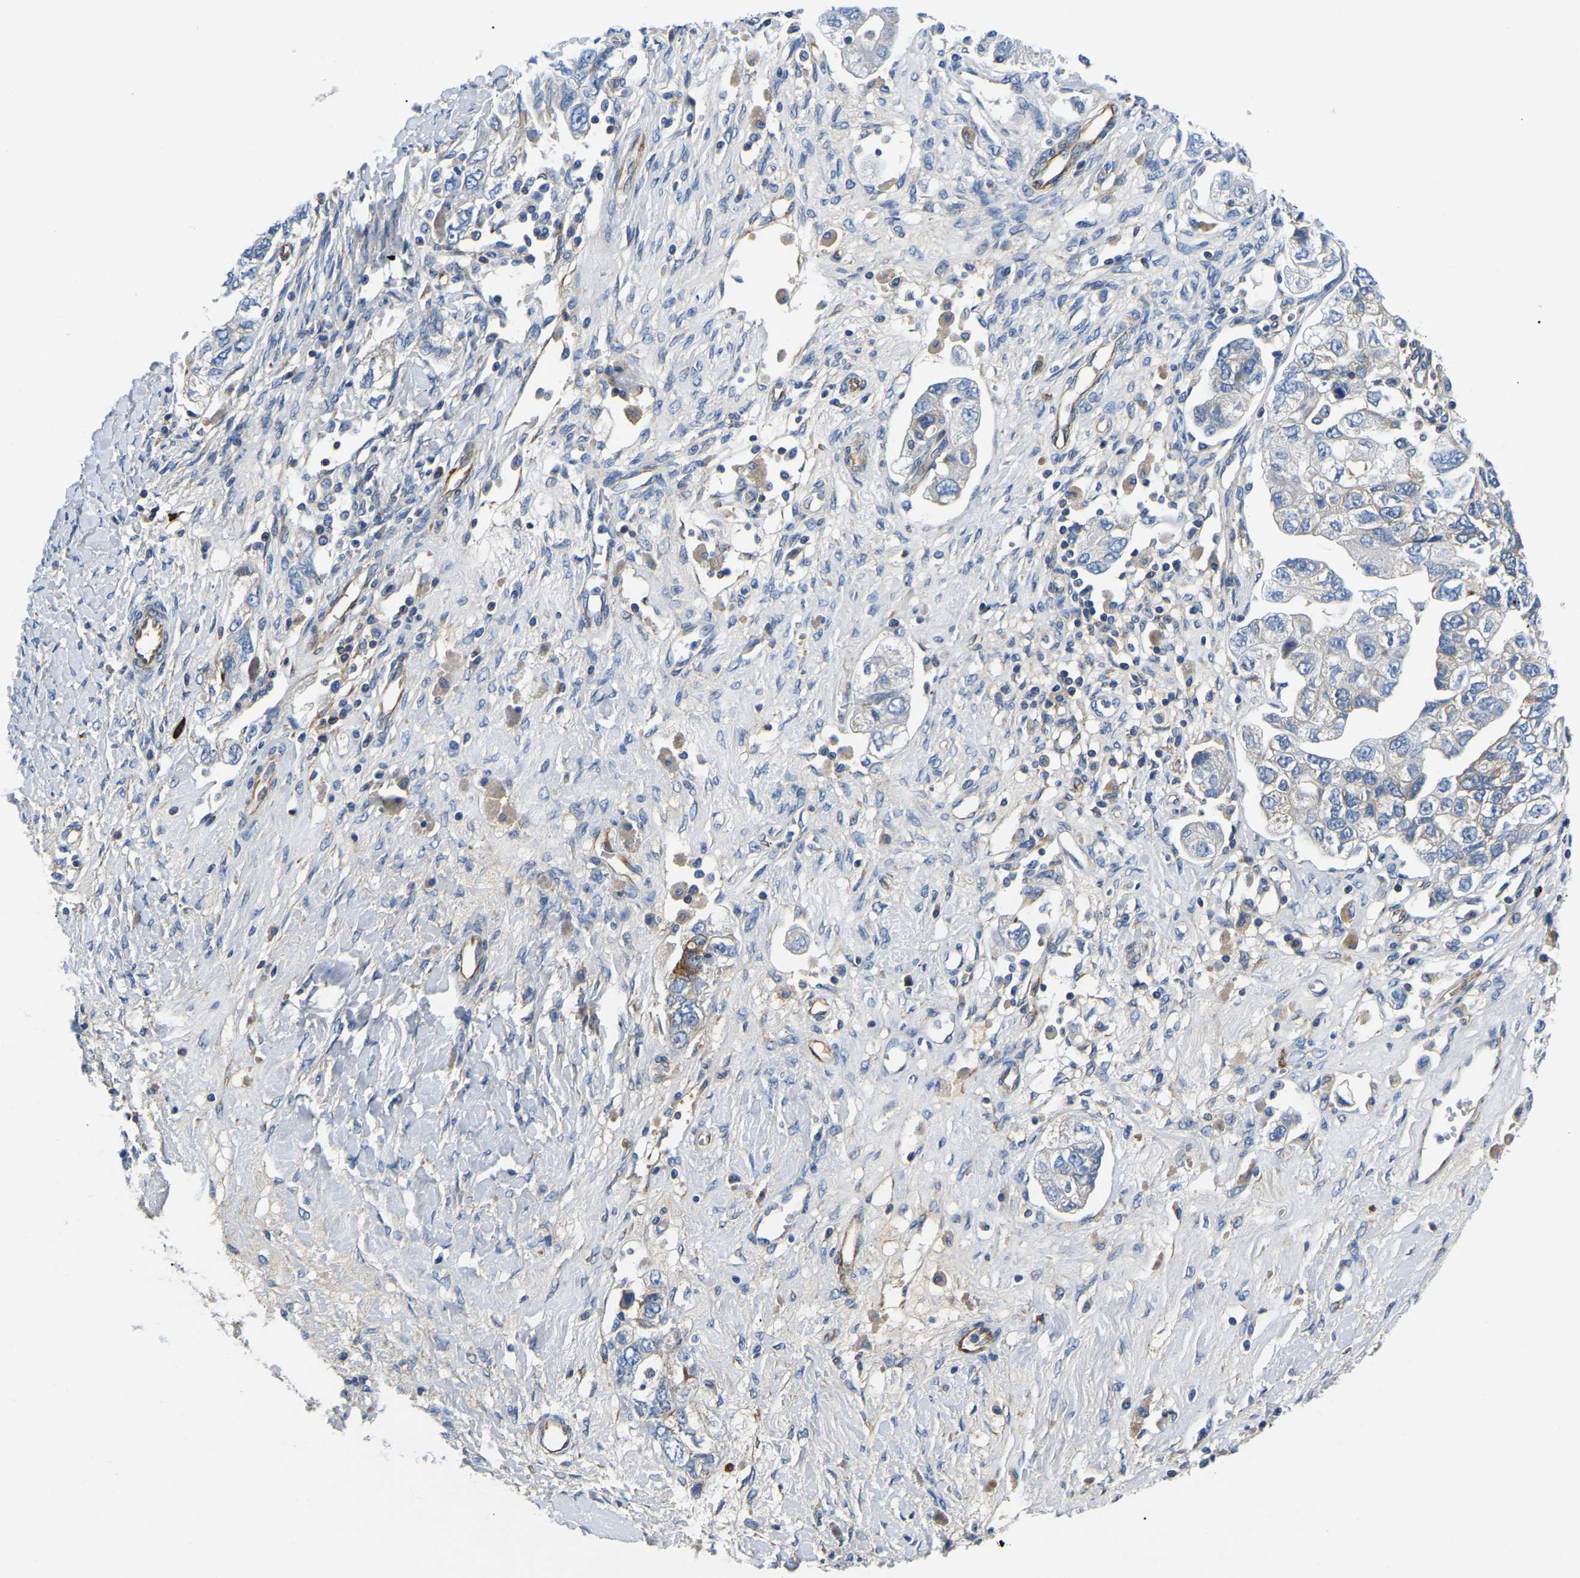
{"staining": {"intensity": "negative", "quantity": "none", "location": "none"}, "tissue": "ovarian cancer", "cell_type": "Tumor cells", "image_type": "cancer", "snomed": [{"axis": "morphology", "description": "Carcinoma, NOS"}, {"axis": "morphology", "description": "Cystadenocarcinoma, serous, NOS"}, {"axis": "topography", "description": "Ovary"}], "caption": "Protein analysis of ovarian cancer (carcinoma) displays no significant staining in tumor cells.", "gene": "DUSP8", "patient": {"sex": "female", "age": 69}}